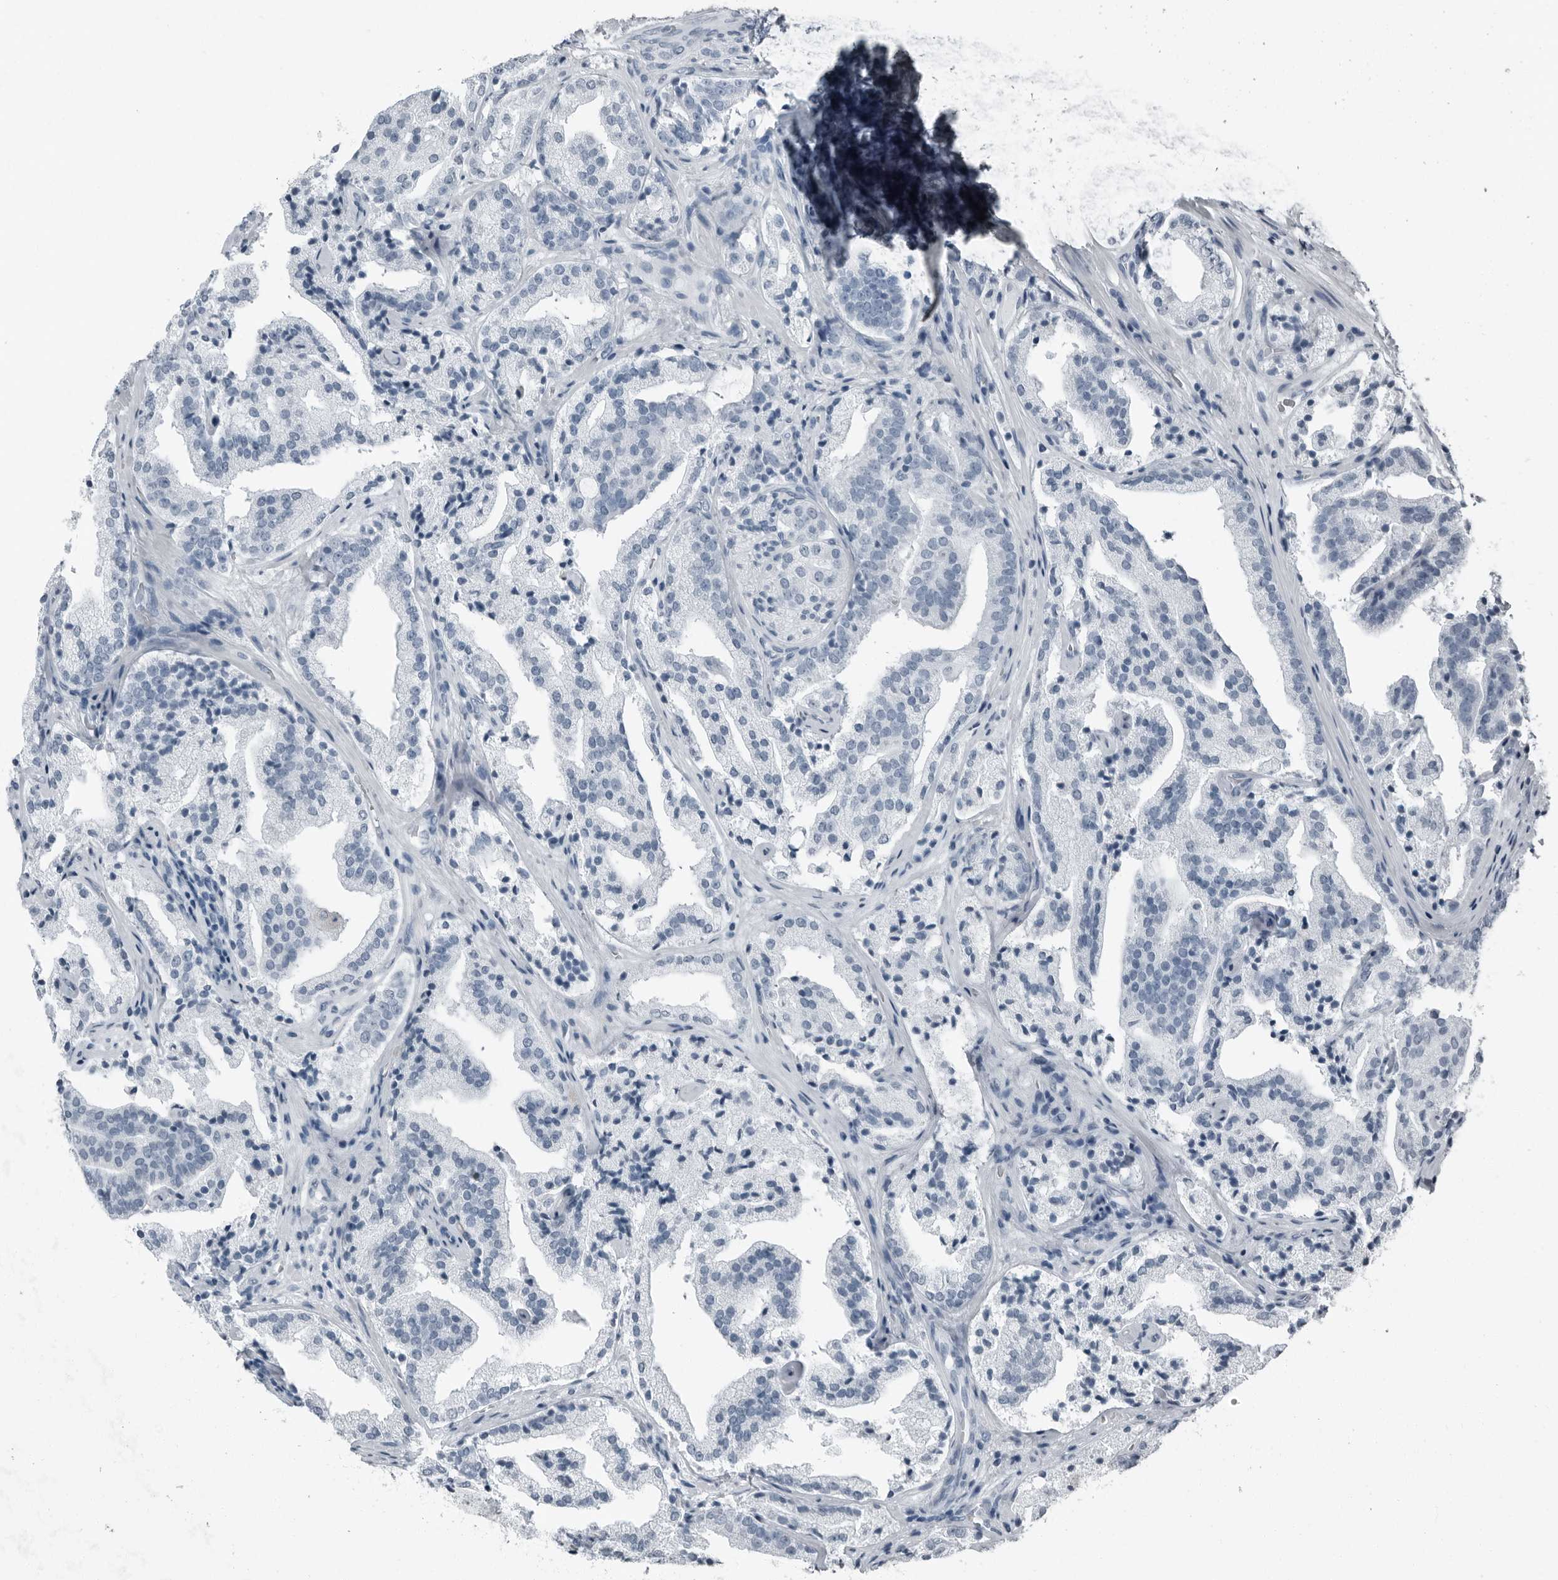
{"staining": {"intensity": "negative", "quantity": "none", "location": "none"}, "tissue": "prostate cancer", "cell_type": "Tumor cells", "image_type": "cancer", "snomed": [{"axis": "morphology", "description": "Adenocarcinoma, High grade"}, {"axis": "topography", "description": "Prostate"}], "caption": "There is no significant positivity in tumor cells of adenocarcinoma (high-grade) (prostate). The staining is performed using DAB brown chromogen with nuclei counter-stained in using hematoxylin.", "gene": "PRSS1", "patient": {"sex": "male", "age": 57}}